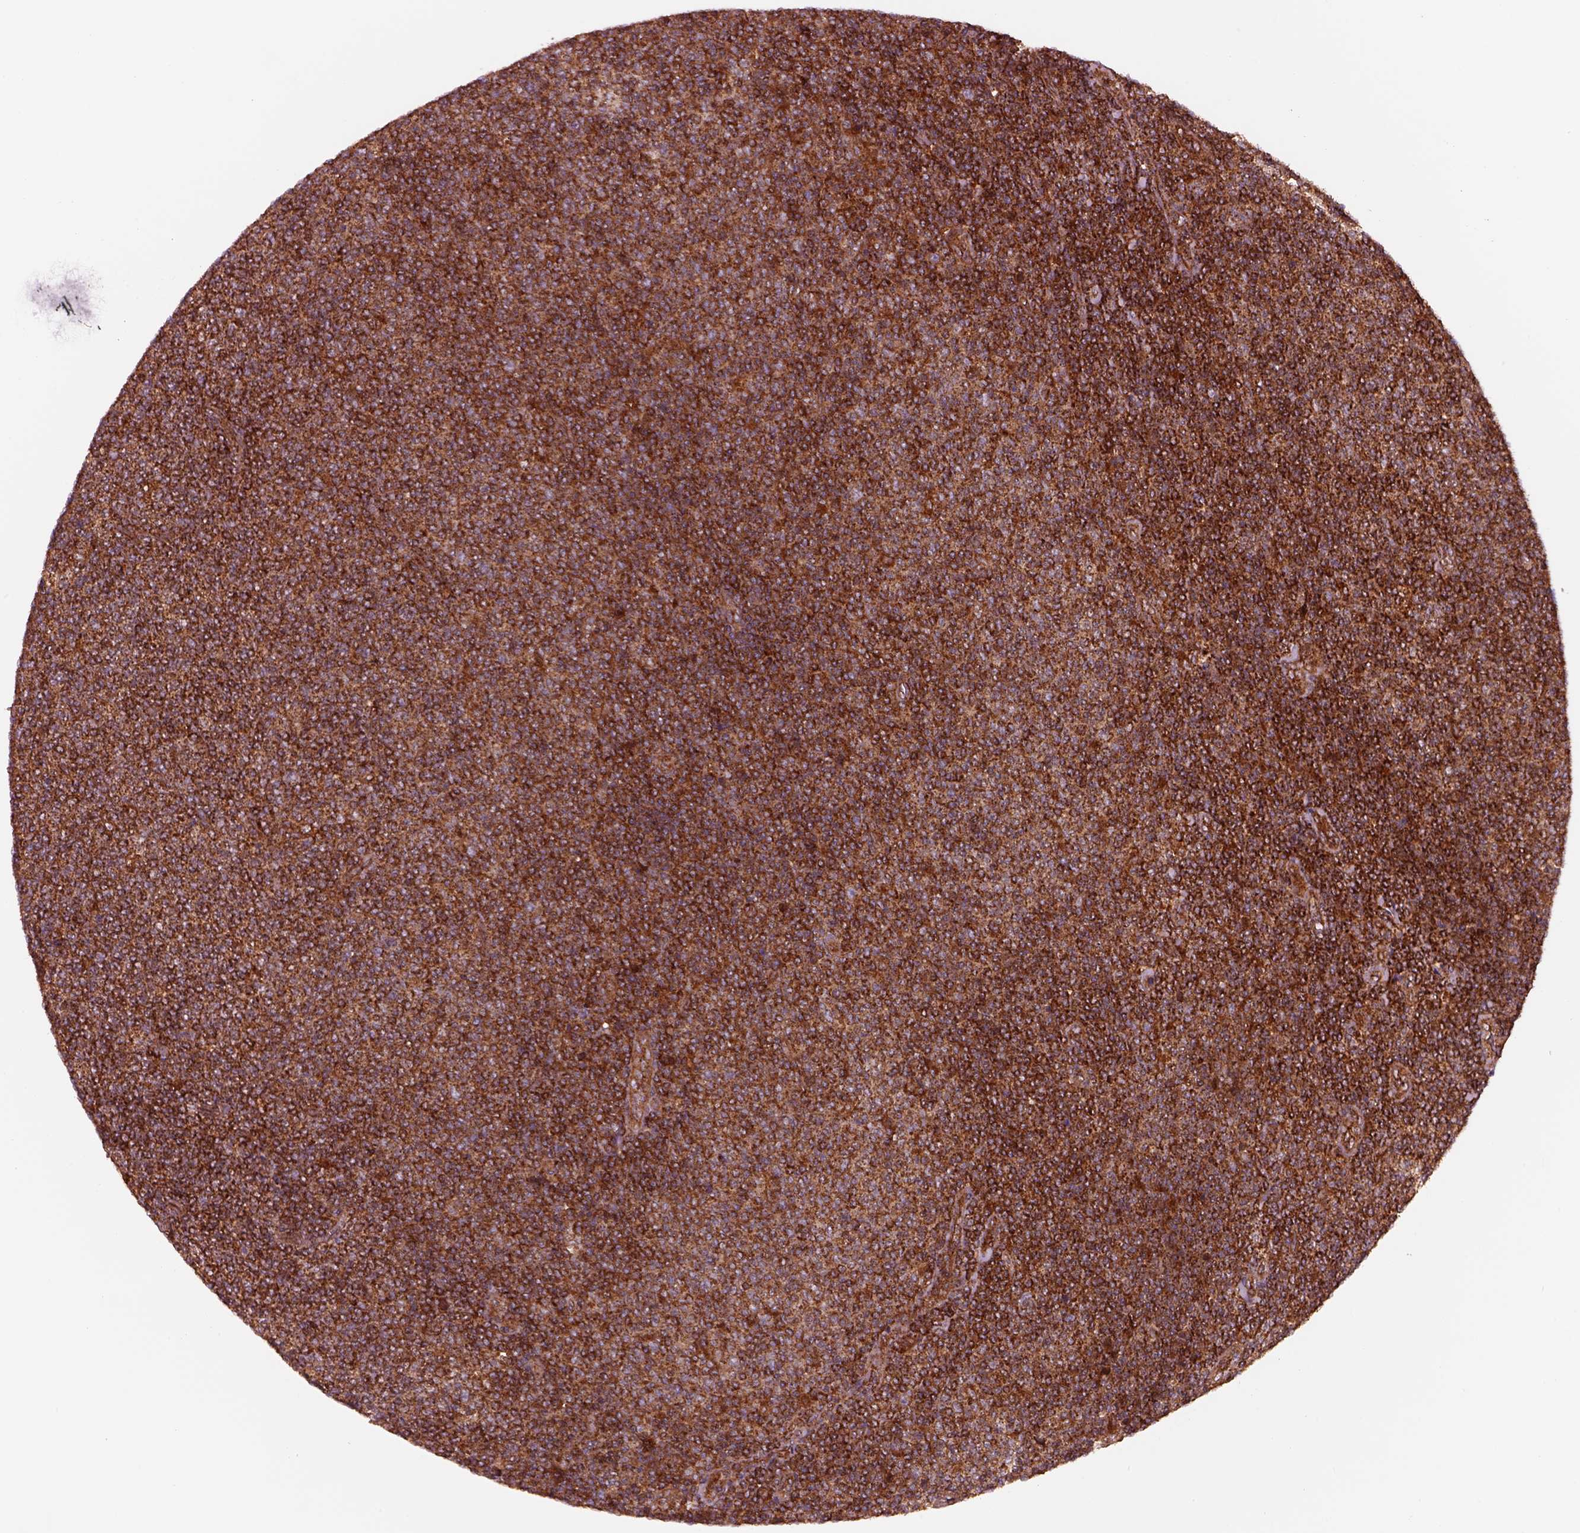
{"staining": {"intensity": "strong", "quantity": ">75%", "location": "cytoplasmic/membranous"}, "tissue": "lymphoma", "cell_type": "Tumor cells", "image_type": "cancer", "snomed": [{"axis": "morphology", "description": "Malignant lymphoma, non-Hodgkin's type, Low grade"}, {"axis": "topography", "description": "Lymph node"}], "caption": "Protein staining of lymphoma tissue reveals strong cytoplasmic/membranous expression in about >75% of tumor cells. Using DAB (brown) and hematoxylin (blue) stains, captured at high magnification using brightfield microscopy.", "gene": "WASHC2A", "patient": {"sex": "male", "age": 52}}